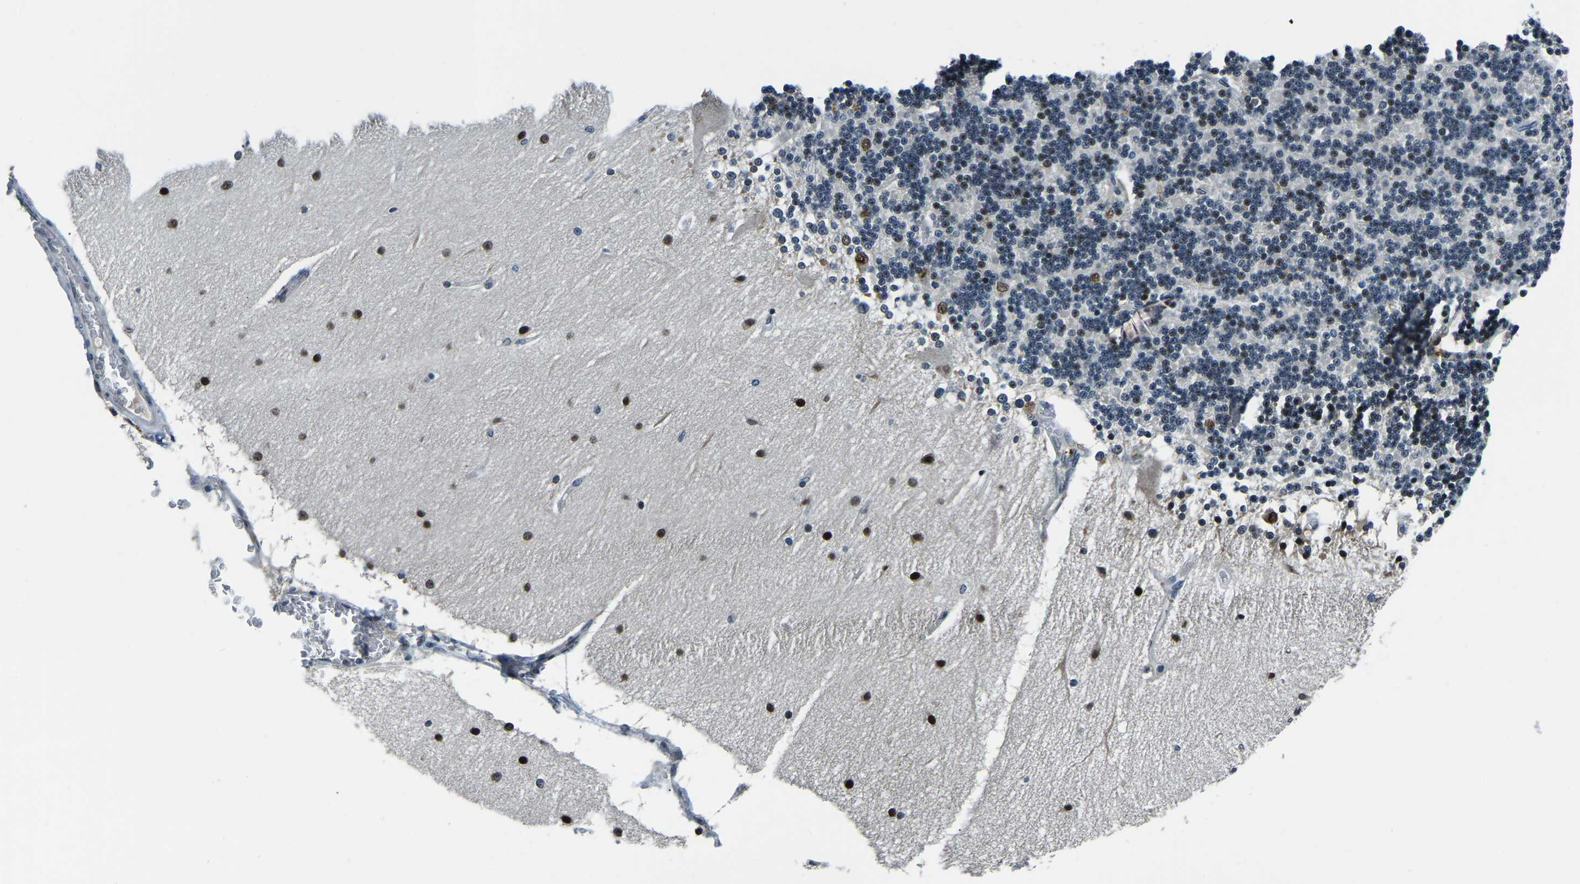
{"staining": {"intensity": "moderate", "quantity": "<25%", "location": "nuclear"}, "tissue": "cerebellum", "cell_type": "Cells in granular layer", "image_type": "normal", "snomed": [{"axis": "morphology", "description": "Normal tissue, NOS"}, {"axis": "topography", "description": "Cerebellum"}], "caption": "An IHC micrograph of benign tissue is shown. Protein staining in brown shows moderate nuclear positivity in cerebellum within cells in granular layer.", "gene": "ING2", "patient": {"sex": "female", "age": 54}}